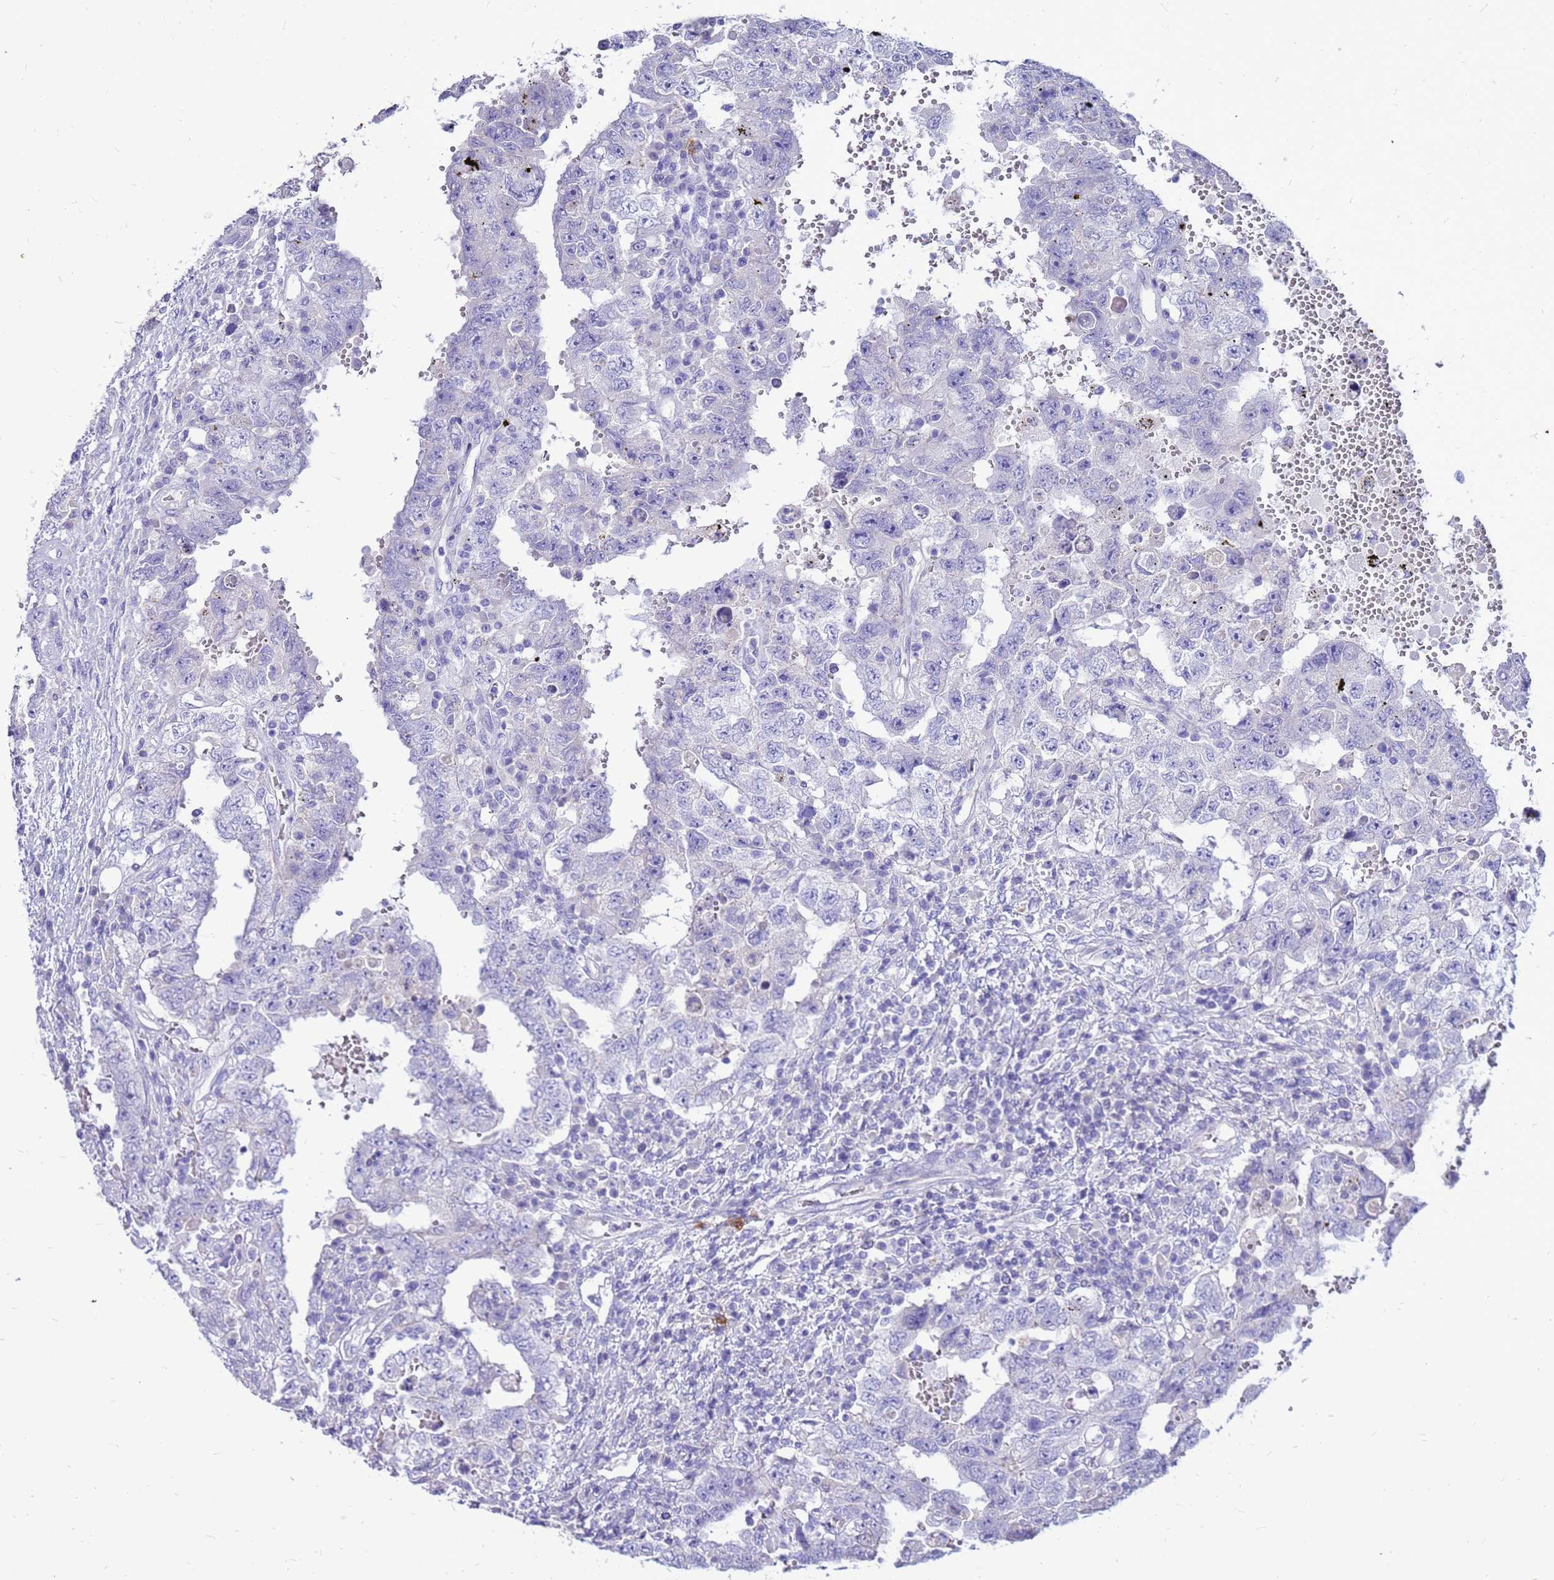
{"staining": {"intensity": "negative", "quantity": "none", "location": "none"}, "tissue": "testis cancer", "cell_type": "Tumor cells", "image_type": "cancer", "snomed": [{"axis": "morphology", "description": "Carcinoma, Embryonal, NOS"}, {"axis": "topography", "description": "Testis"}], "caption": "Testis cancer was stained to show a protein in brown. There is no significant expression in tumor cells. (DAB (3,3'-diaminobenzidine) immunohistochemistry visualized using brightfield microscopy, high magnification).", "gene": "PDE10A", "patient": {"sex": "male", "age": 26}}